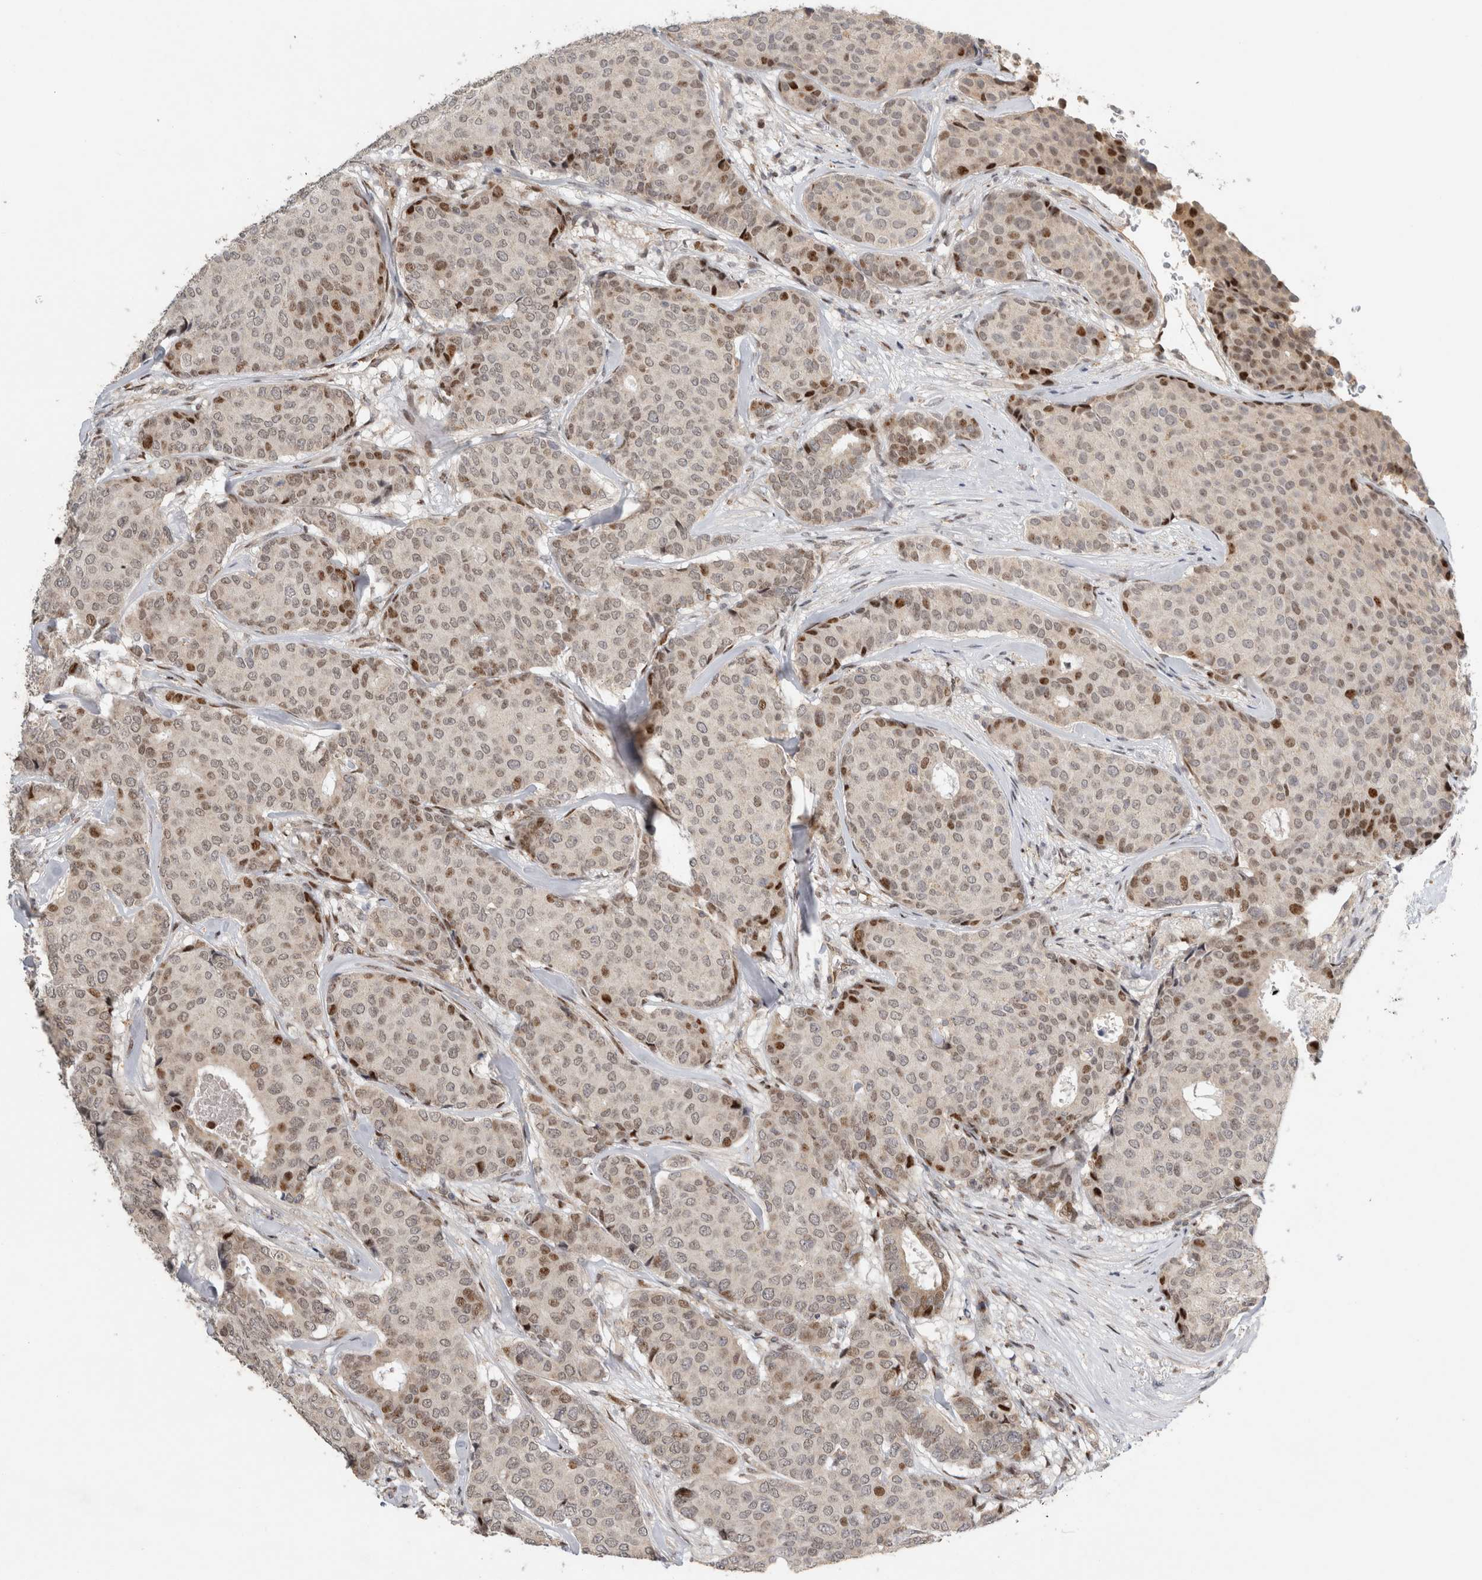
{"staining": {"intensity": "moderate", "quantity": "<25%", "location": "nuclear"}, "tissue": "breast cancer", "cell_type": "Tumor cells", "image_type": "cancer", "snomed": [{"axis": "morphology", "description": "Duct carcinoma"}, {"axis": "topography", "description": "Breast"}], "caption": "Immunohistochemical staining of invasive ductal carcinoma (breast) reveals low levels of moderate nuclear expression in about <25% of tumor cells. Immunohistochemistry stains the protein in brown and the nuclei are stained blue.", "gene": "C8orf58", "patient": {"sex": "female", "age": 75}}